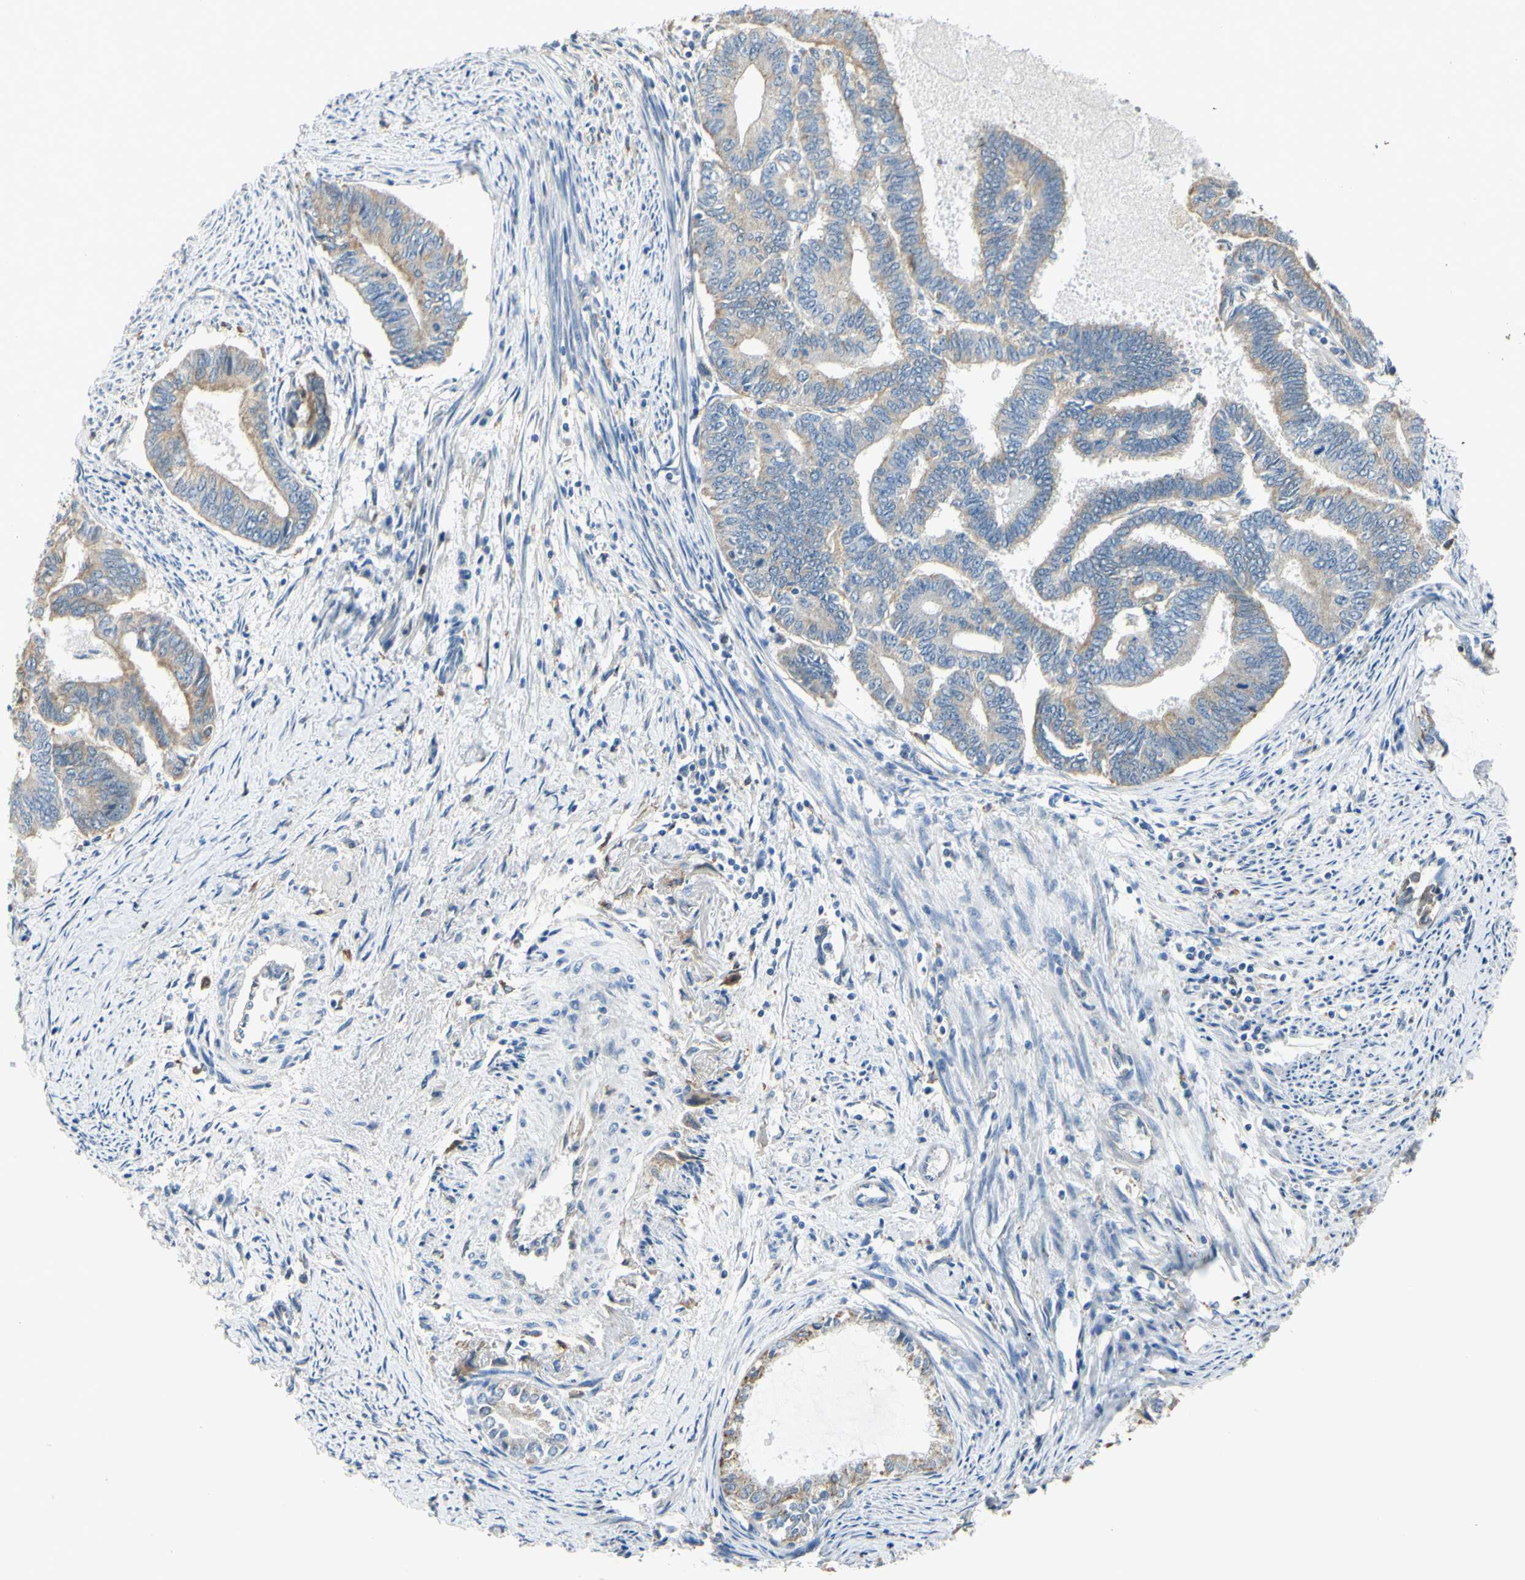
{"staining": {"intensity": "weak", "quantity": "25%-75%", "location": "cytoplasmic/membranous"}, "tissue": "endometrial cancer", "cell_type": "Tumor cells", "image_type": "cancer", "snomed": [{"axis": "morphology", "description": "Adenocarcinoma, NOS"}, {"axis": "topography", "description": "Endometrium"}], "caption": "Immunohistochemical staining of human endometrial cancer (adenocarcinoma) displays weak cytoplasmic/membranous protein expression in approximately 25%-75% of tumor cells.", "gene": "LAMA3", "patient": {"sex": "female", "age": 86}}